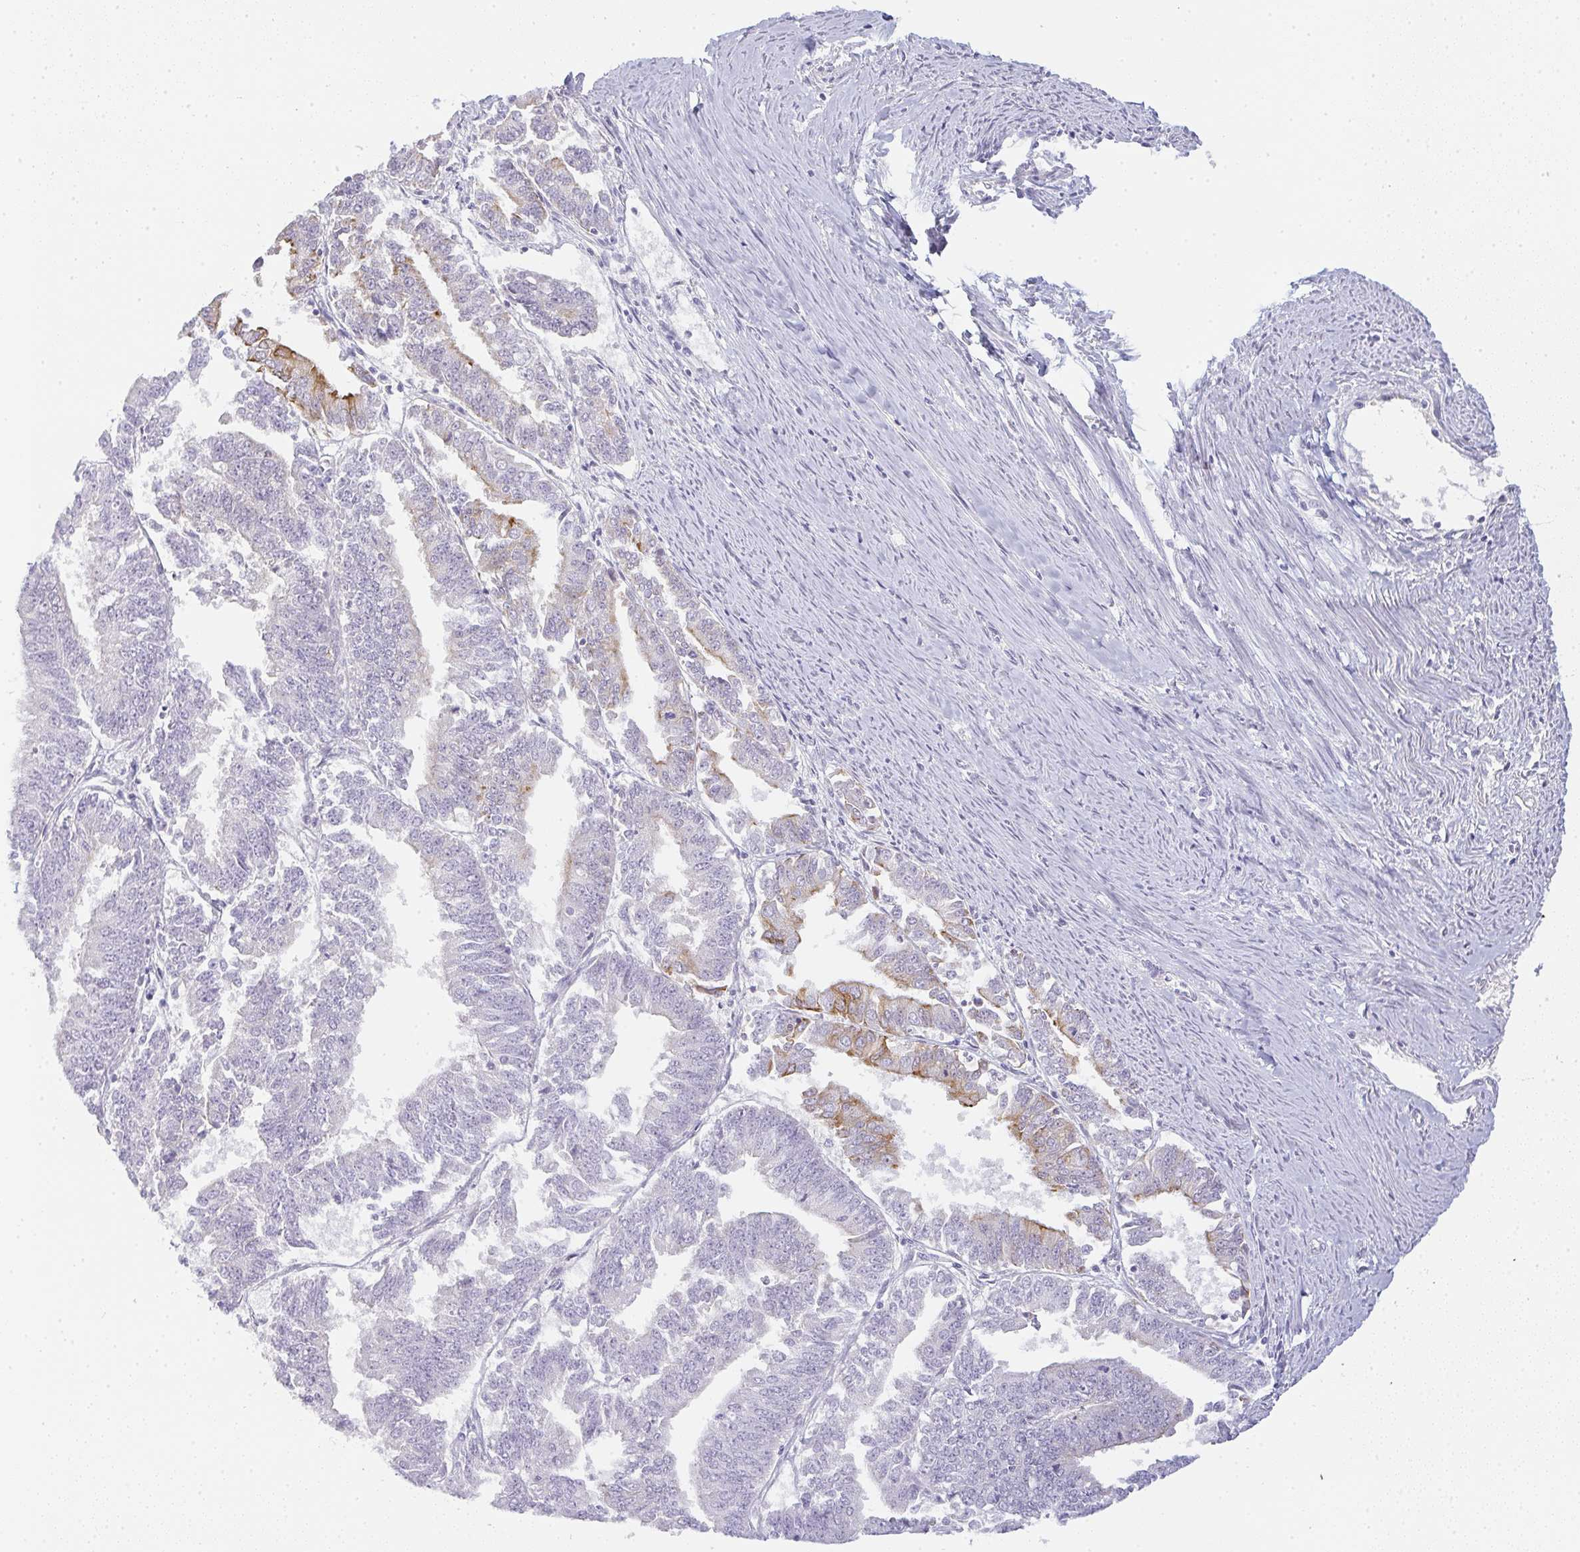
{"staining": {"intensity": "strong", "quantity": "<25%", "location": "cytoplasmic/membranous"}, "tissue": "endometrial cancer", "cell_type": "Tumor cells", "image_type": "cancer", "snomed": [{"axis": "morphology", "description": "Adenocarcinoma, NOS"}, {"axis": "topography", "description": "Endometrium"}], "caption": "The photomicrograph reveals a brown stain indicating the presence of a protein in the cytoplasmic/membranous of tumor cells in endometrial cancer (adenocarcinoma). (Stains: DAB in brown, nuclei in blue, Microscopy: brightfield microscopy at high magnification).", "gene": "SIRPB2", "patient": {"sex": "female", "age": 73}}